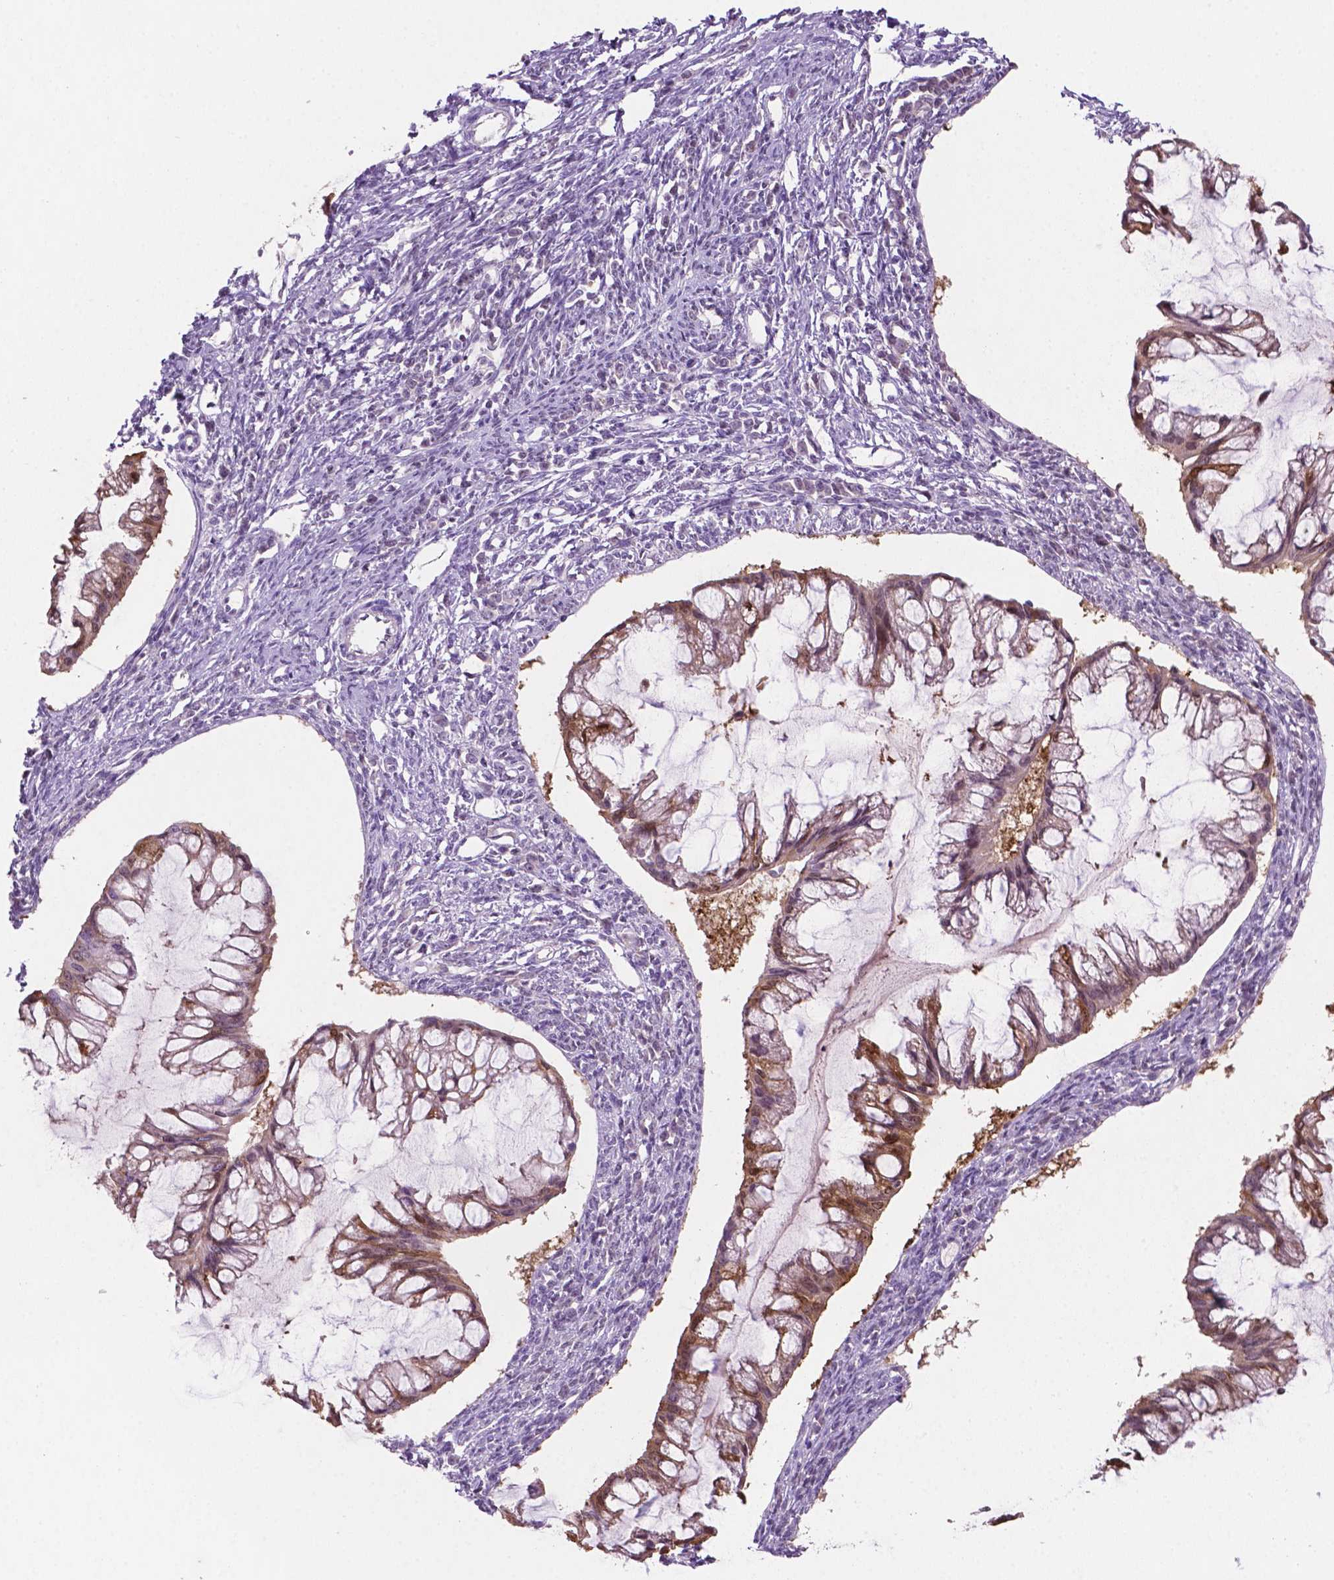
{"staining": {"intensity": "moderate", "quantity": "25%-75%", "location": "cytoplasmic/membranous,nuclear"}, "tissue": "ovarian cancer", "cell_type": "Tumor cells", "image_type": "cancer", "snomed": [{"axis": "morphology", "description": "Cystadenocarcinoma, mucinous, NOS"}, {"axis": "topography", "description": "Ovary"}], "caption": "An immunohistochemistry (IHC) photomicrograph of tumor tissue is shown. Protein staining in brown highlights moderate cytoplasmic/membranous and nuclear positivity in ovarian cancer (mucinous cystadenocarcinoma) within tumor cells. (DAB (3,3'-diaminobenzidine) = brown stain, brightfield microscopy at high magnification).", "gene": "PHGR1", "patient": {"sex": "female", "age": 73}}